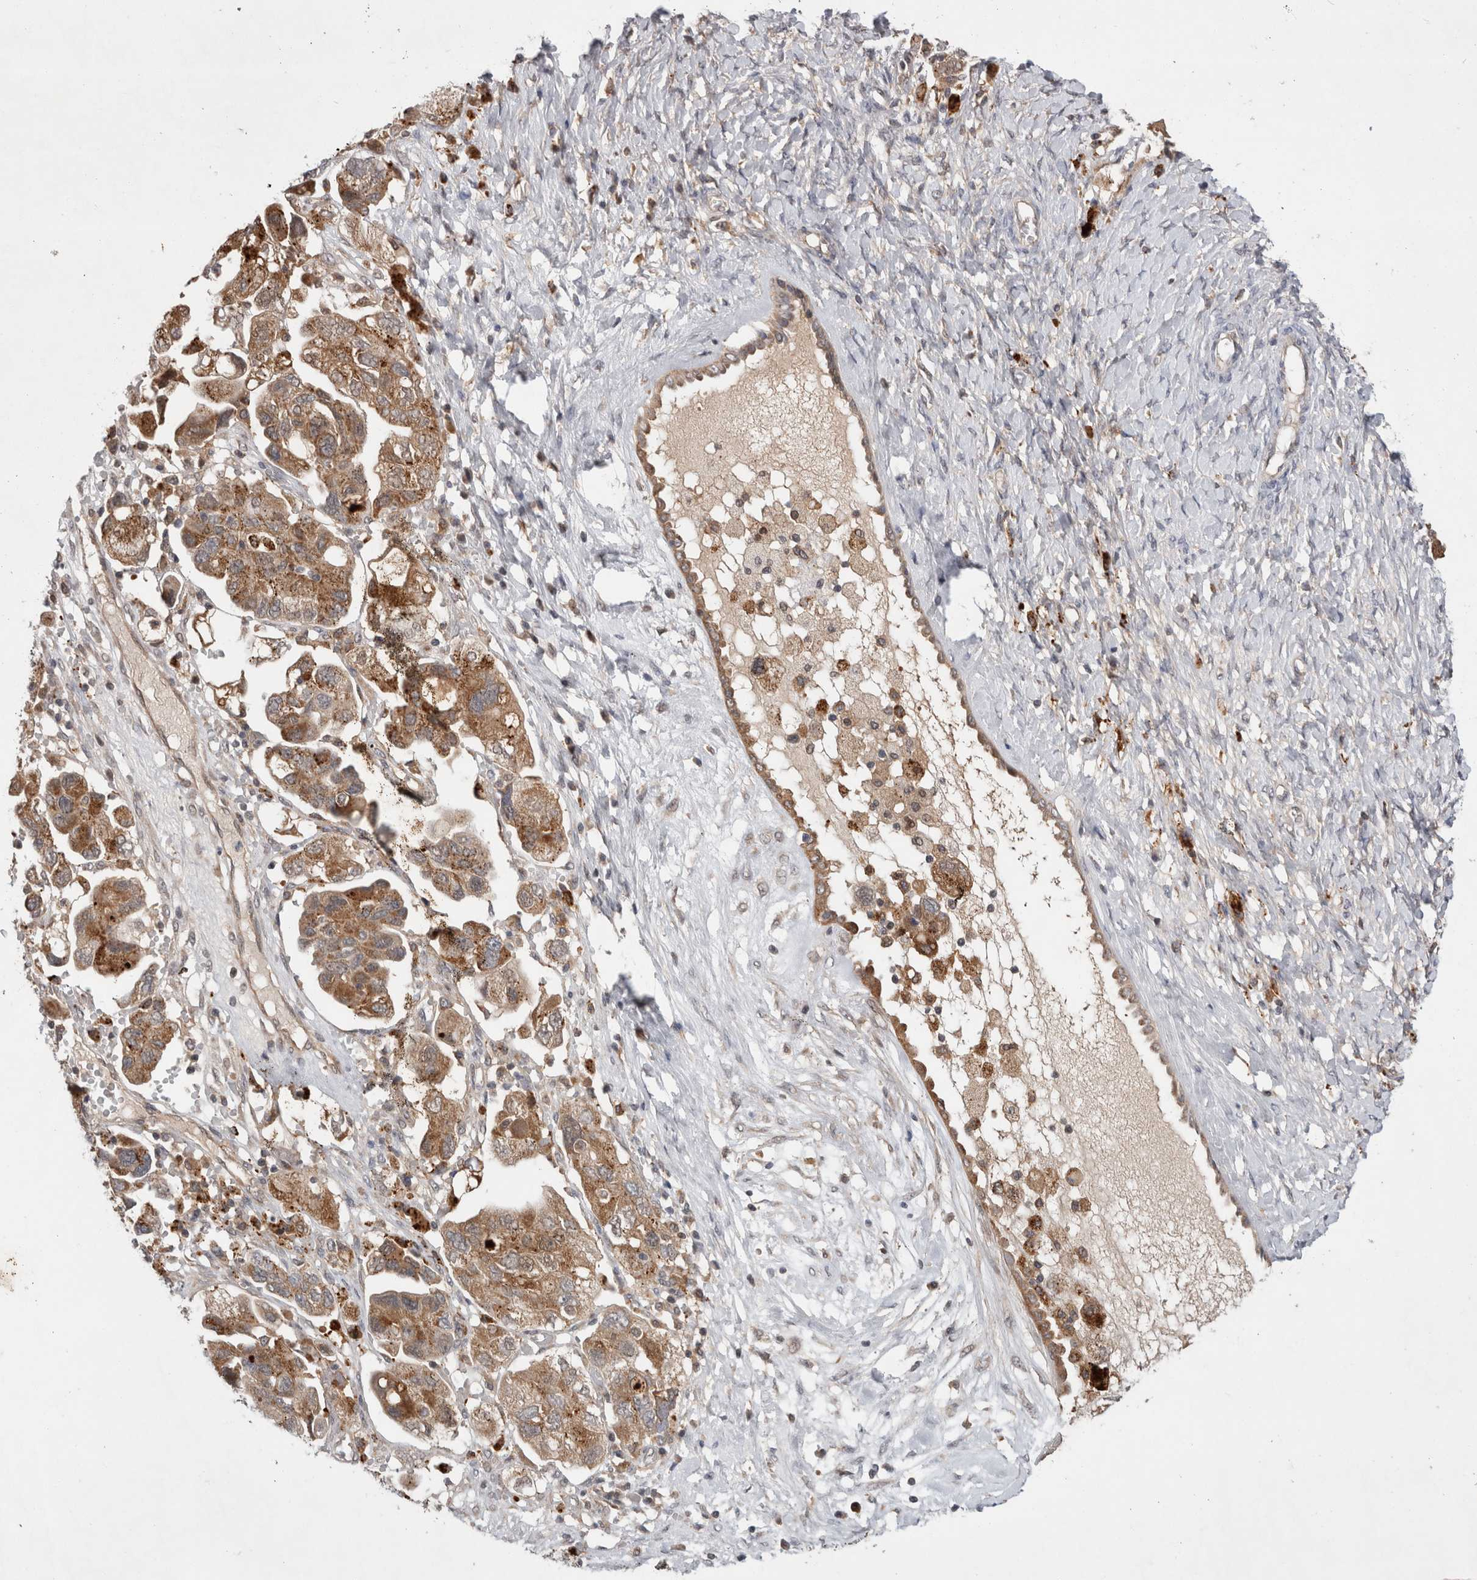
{"staining": {"intensity": "moderate", "quantity": ">75%", "location": "cytoplasmic/membranous"}, "tissue": "ovarian cancer", "cell_type": "Tumor cells", "image_type": "cancer", "snomed": [{"axis": "morphology", "description": "Carcinoma, NOS"}, {"axis": "morphology", "description": "Cystadenocarcinoma, serous, NOS"}, {"axis": "topography", "description": "Ovary"}], "caption": "This photomicrograph shows immunohistochemistry (IHC) staining of serous cystadenocarcinoma (ovarian), with medium moderate cytoplasmic/membranous positivity in about >75% of tumor cells.", "gene": "MRPL37", "patient": {"sex": "female", "age": 69}}